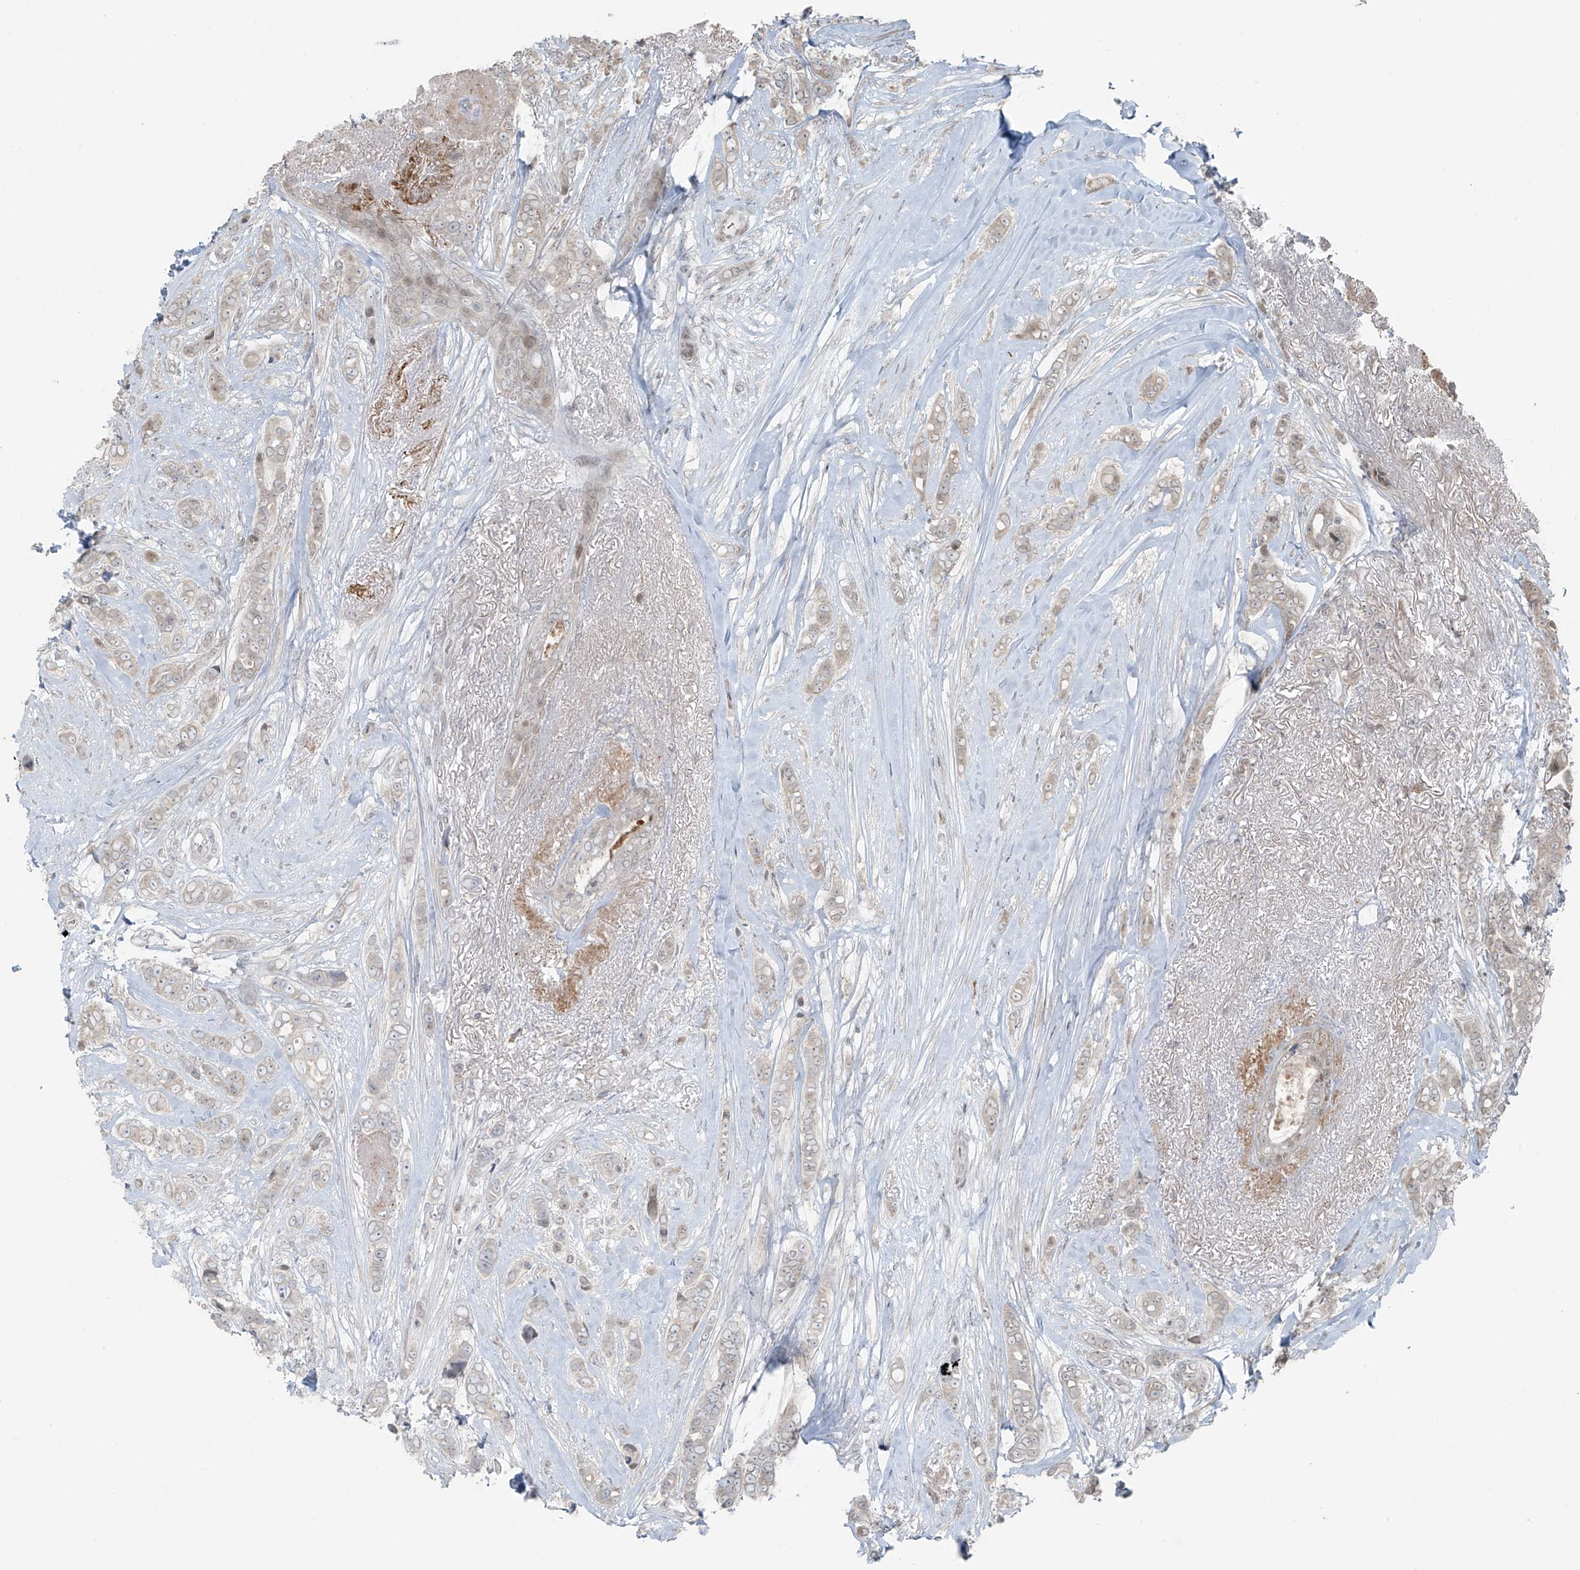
{"staining": {"intensity": "negative", "quantity": "none", "location": "none"}, "tissue": "breast cancer", "cell_type": "Tumor cells", "image_type": "cancer", "snomed": [{"axis": "morphology", "description": "Lobular carcinoma"}, {"axis": "topography", "description": "Breast"}], "caption": "High magnification brightfield microscopy of lobular carcinoma (breast) stained with DAB (3,3'-diaminobenzidine) (brown) and counterstained with hematoxylin (blue): tumor cells show no significant positivity. Nuclei are stained in blue.", "gene": "TTC22", "patient": {"sex": "female", "age": 51}}